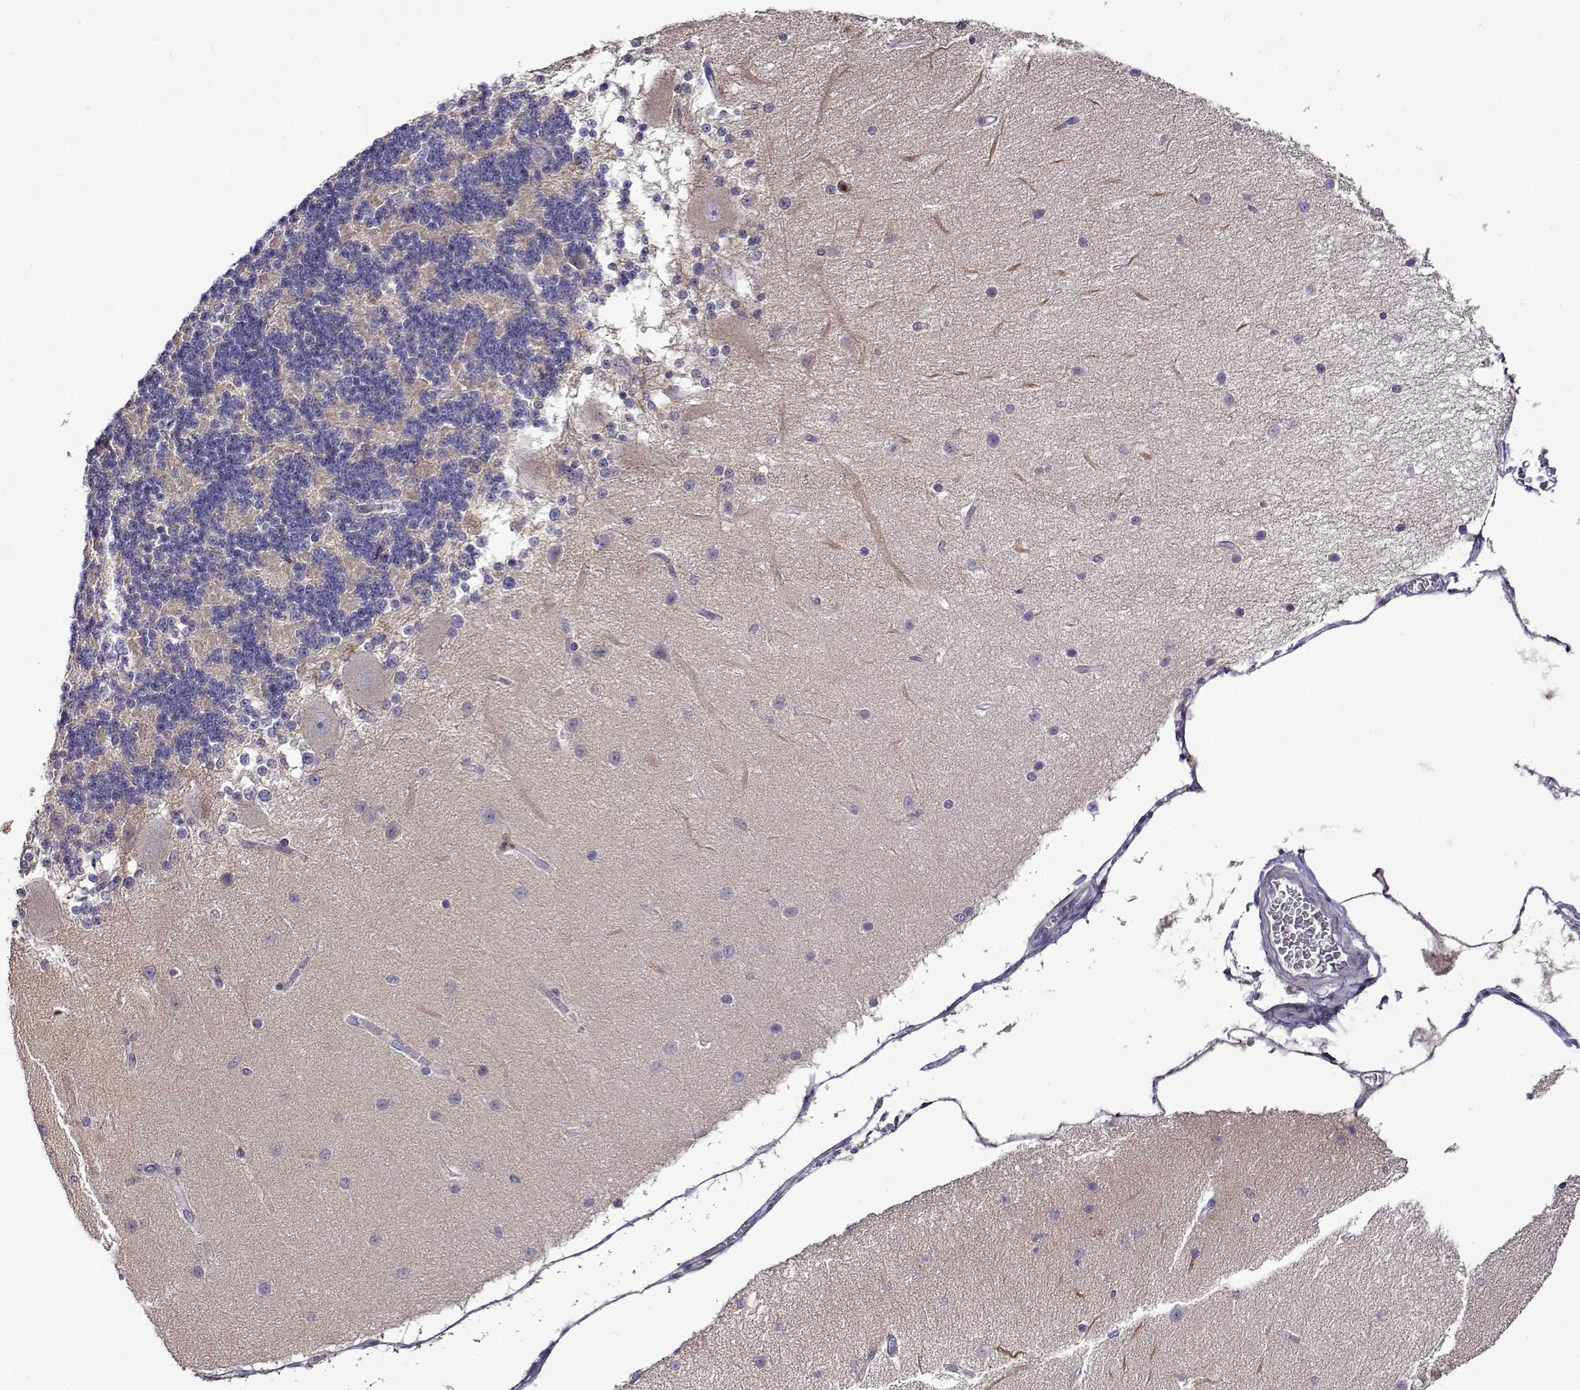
{"staining": {"intensity": "negative", "quantity": "none", "location": "none"}, "tissue": "cerebellum", "cell_type": "Cells in granular layer", "image_type": "normal", "snomed": [{"axis": "morphology", "description": "Normal tissue, NOS"}, {"axis": "topography", "description": "Cerebellum"}], "caption": "A high-resolution photomicrograph shows immunohistochemistry (IHC) staining of normal cerebellum, which exhibits no significant expression in cells in granular layer.", "gene": "SULT2A1", "patient": {"sex": "female", "age": 54}}